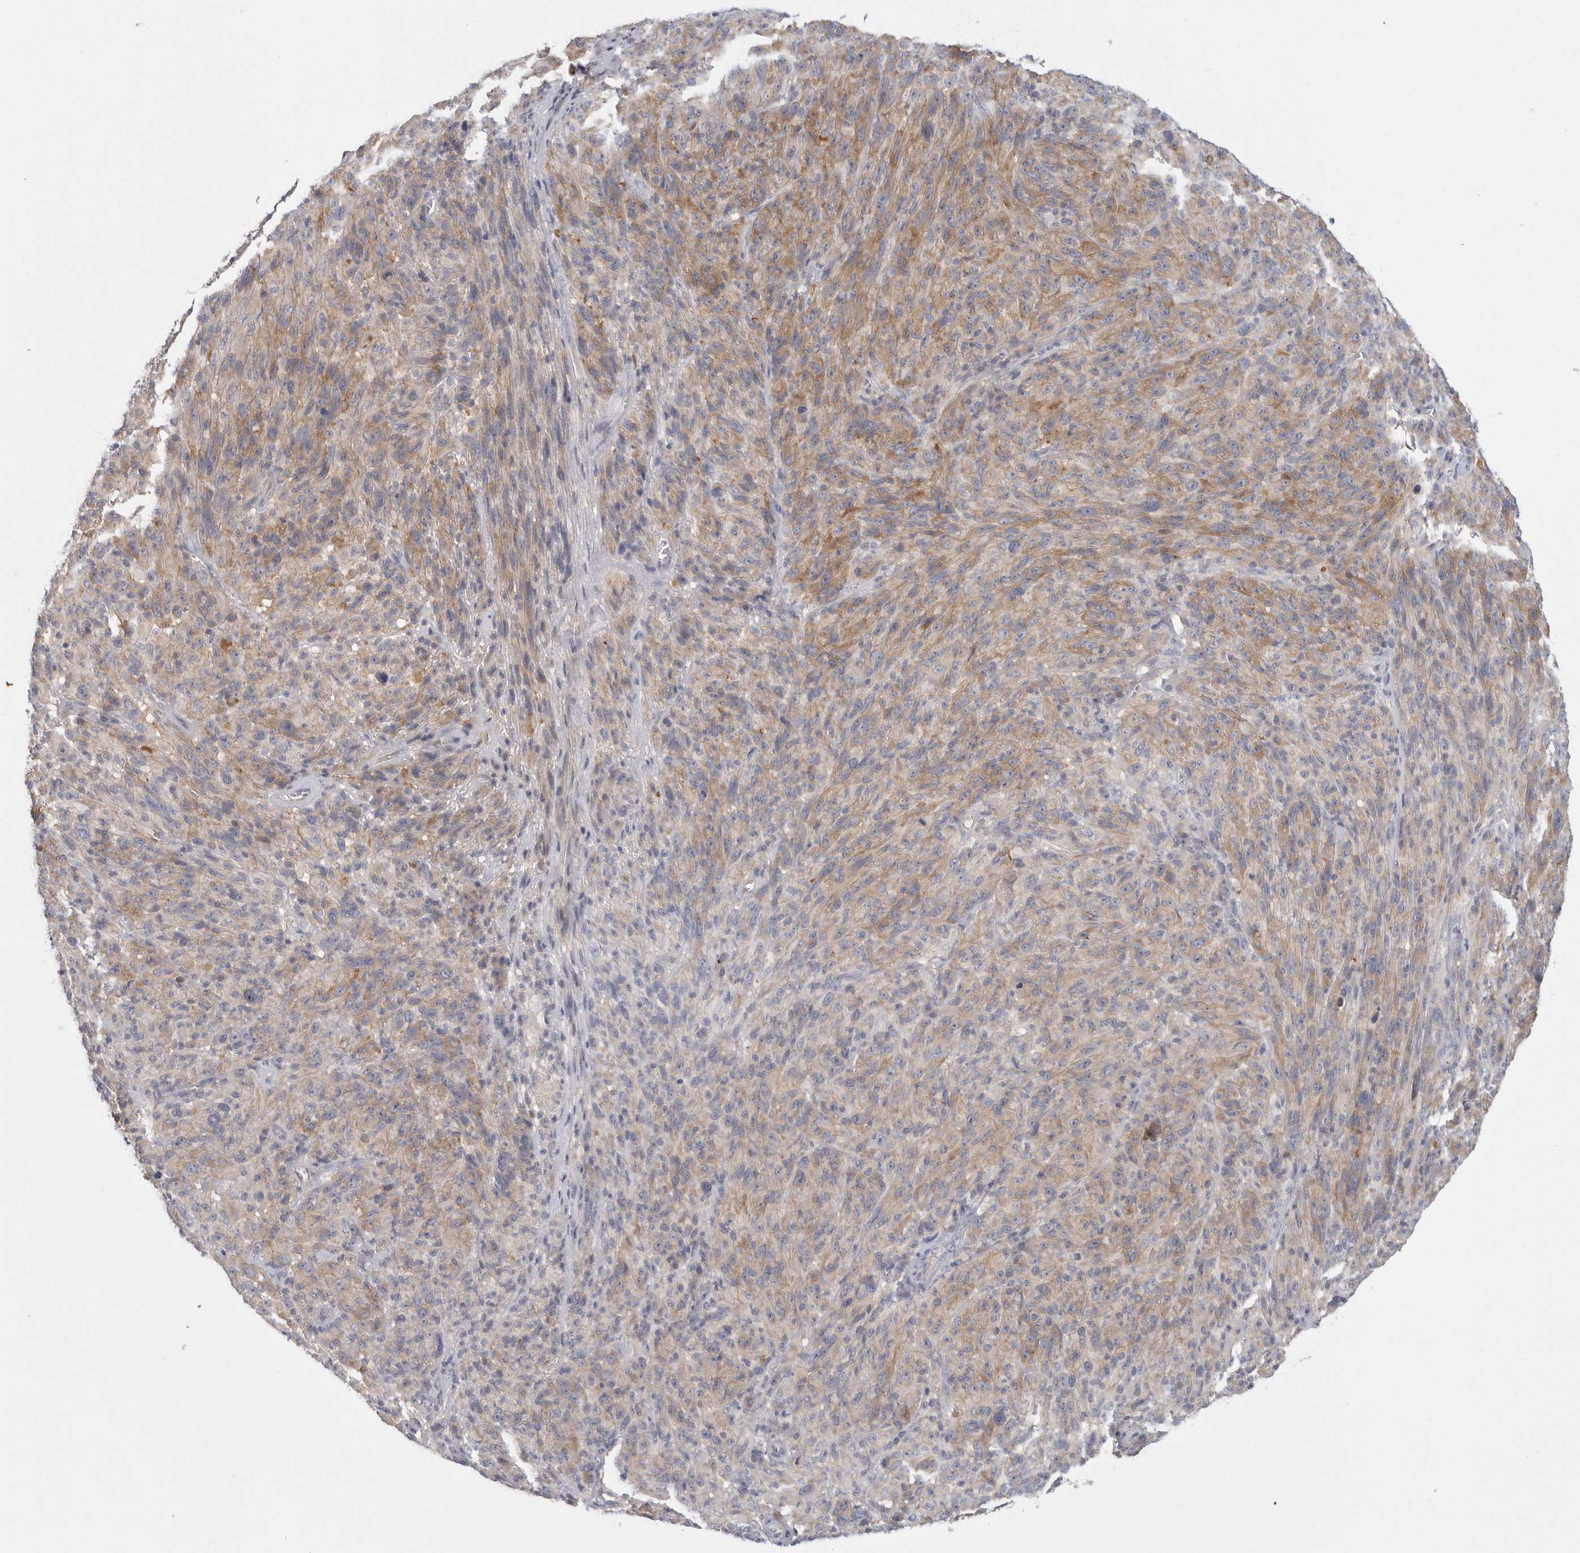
{"staining": {"intensity": "moderate", "quantity": "25%-75%", "location": "cytoplasmic/membranous"}, "tissue": "melanoma", "cell_type": "Tumor cells", "image_type": "cancer", "snomed": [{"axis": "morphology", "description": "Malignant melanoma, NOS"}, {"axis": "topography", "description": "Skin of head"}], "caption": "The image demonstrates a brown stain indicating the presence of a protein in the cytoplasmic/membranous of tumor cells in melanoma. The staining is performed using DAB brown chromogen to label protein expression. The nuclei are counter-stained blue using hematoxylin.", "gene": "CFAP298", "patient": {"sex": "male", "age": 96}}